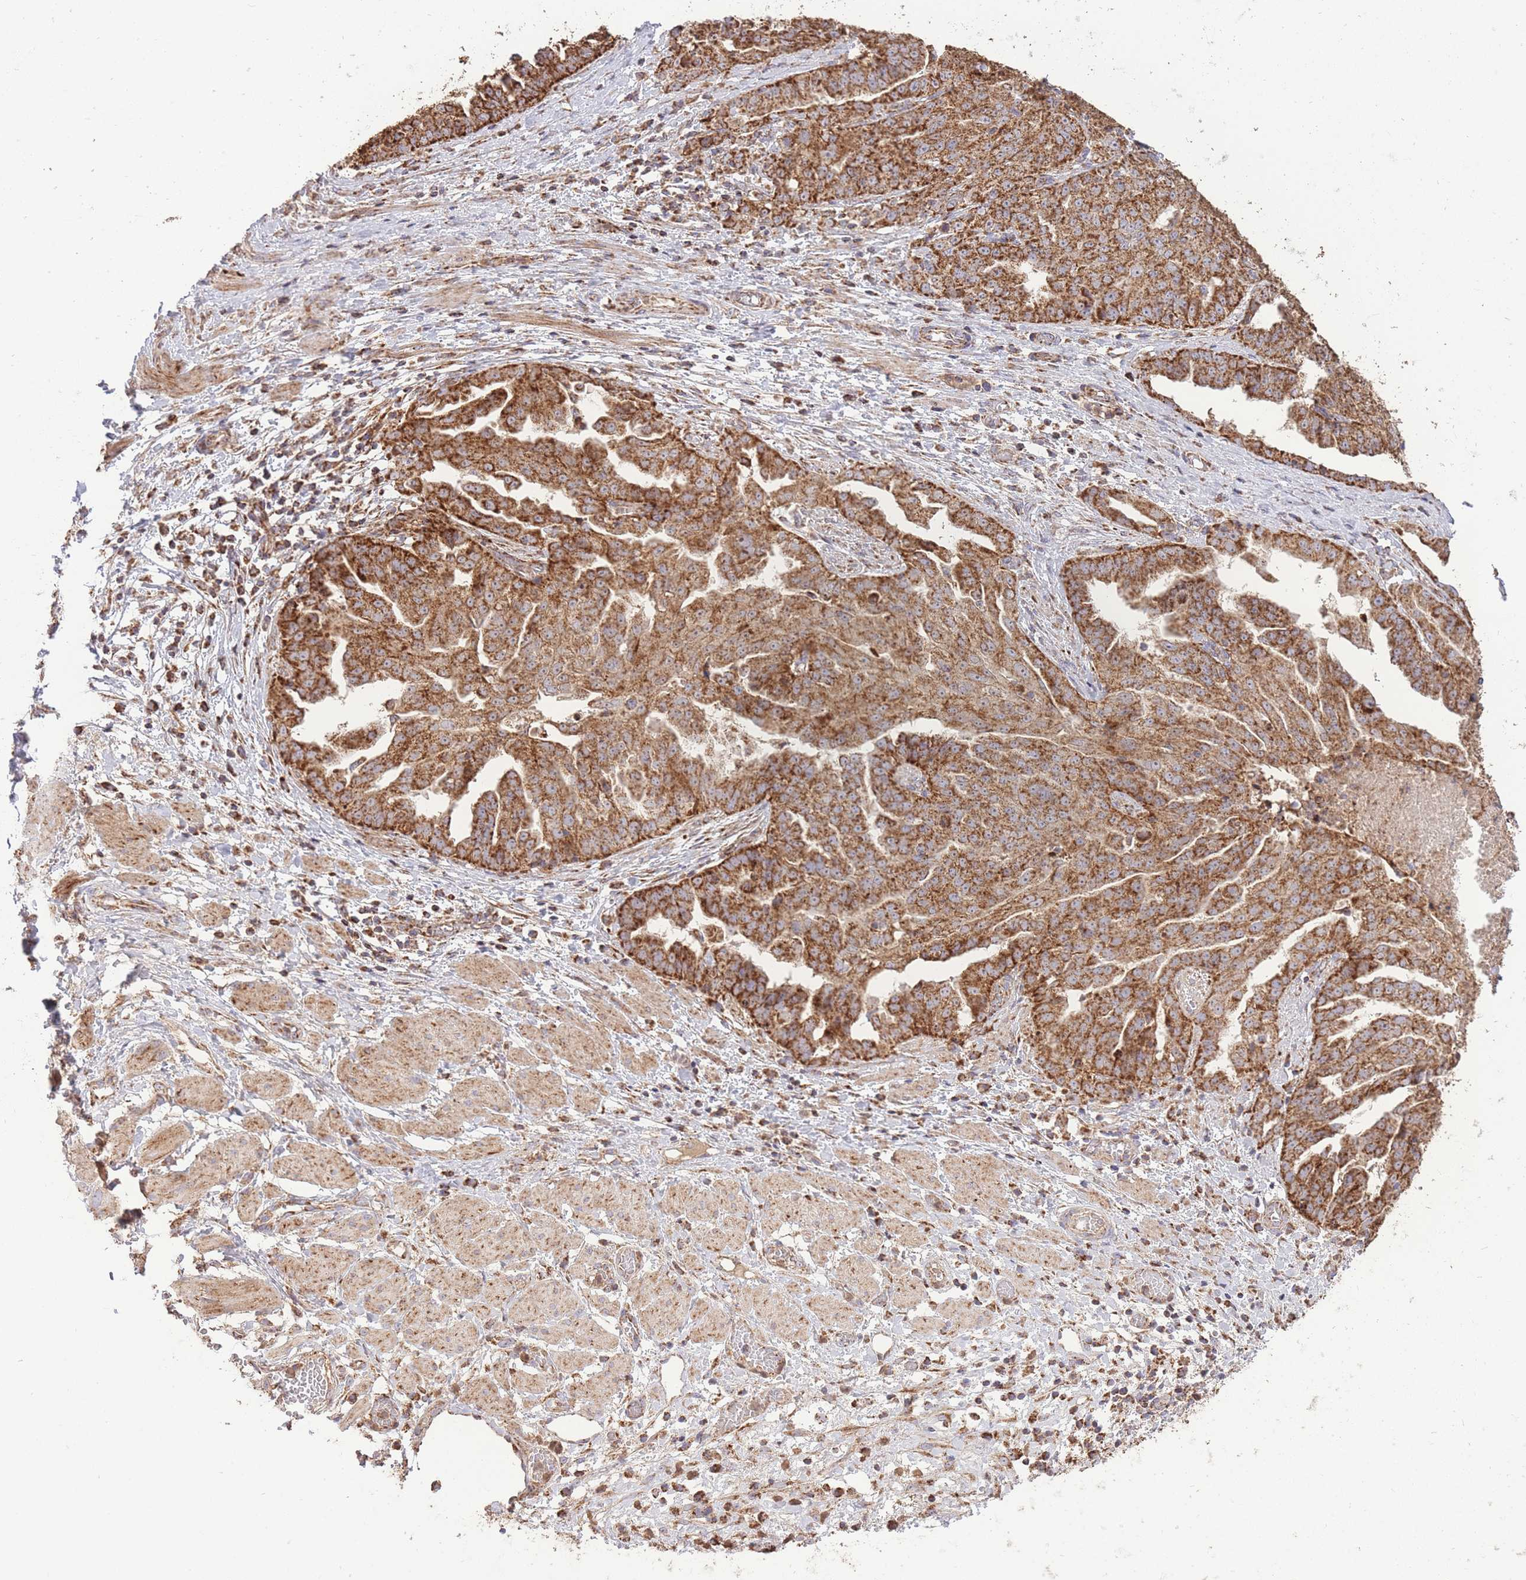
{"staining": {"intensity": "strong", "quantity": ">75%", "location": "cytoplasmic/membranous"}, "tissue": "ovarian cancer", "cell_type": "Tumor cells", "image_type": "cancer", "snomed": [{"axis": "morphology", "description": "Cystadenocarcinoma, serous, NOS"}, {"axis": "topography", "description": "Ovary"}], "caption": "Brown immunohistochemical staining in human ovarian cancer demonstrates strong cytoplasmic/membranous staining in about >75% of tumor cells.", "gene": "PREP", "patient": {"sex": "female", "age": 58}}